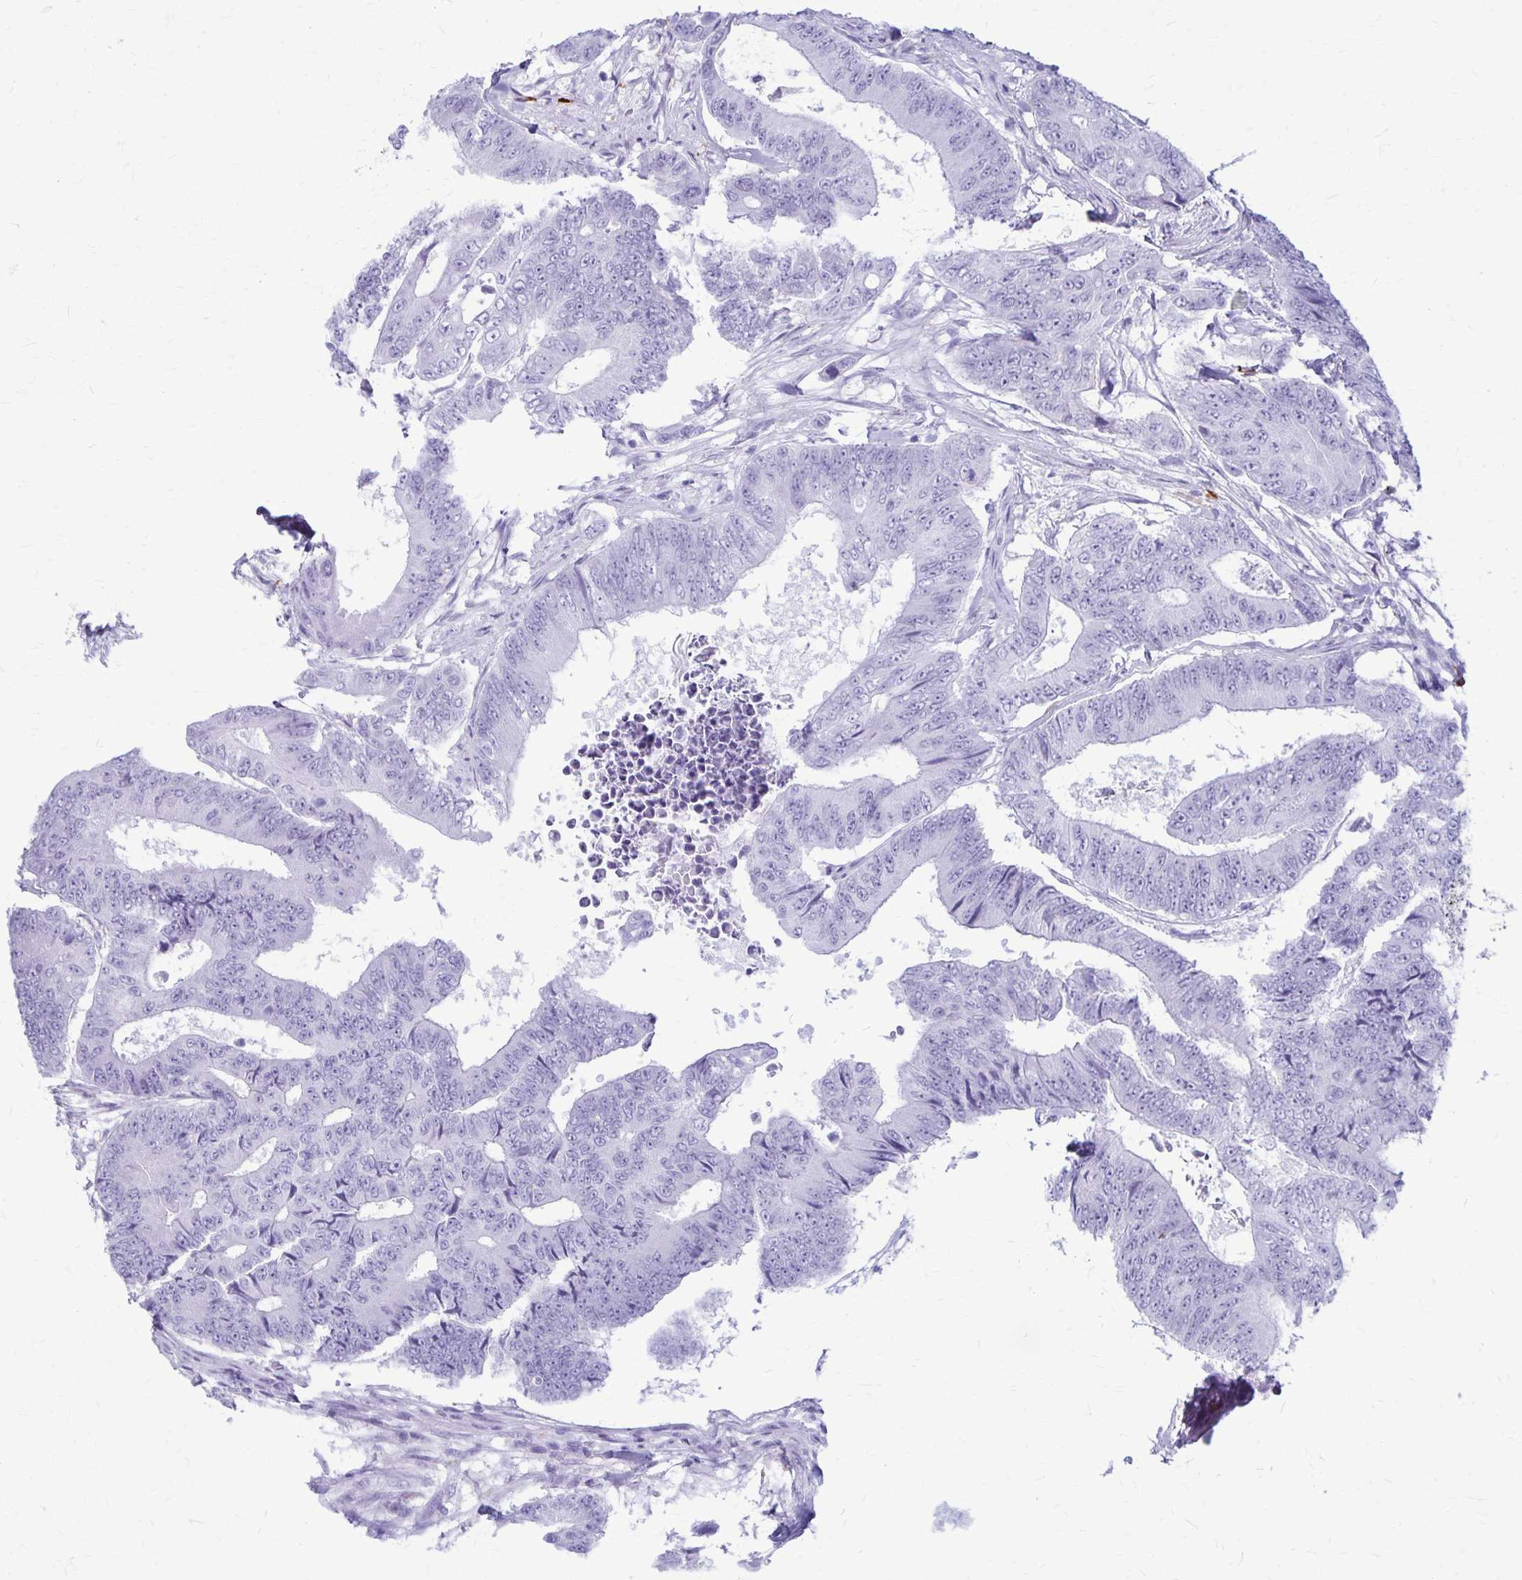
{"staining": {"intensity": "negative", "quantity": "none", "location": "none"}, "tissue": "colorectal cancer", "cell_type": "Tumor cells", "image_type": "cancer", "snomed": [{"axis": "morphology", "description": "Adenocarcinoma, NOS"}, {"axis": "topography", "description": "Colon"}], "caption": "This is an immunohistochemistry (IHC) photomicrograph of human colorectal cancer (adenocarcinoma). There is no expression in tumor cells.", "gene": "RTN1", "patient": {"sex": "female", "age": 48}}